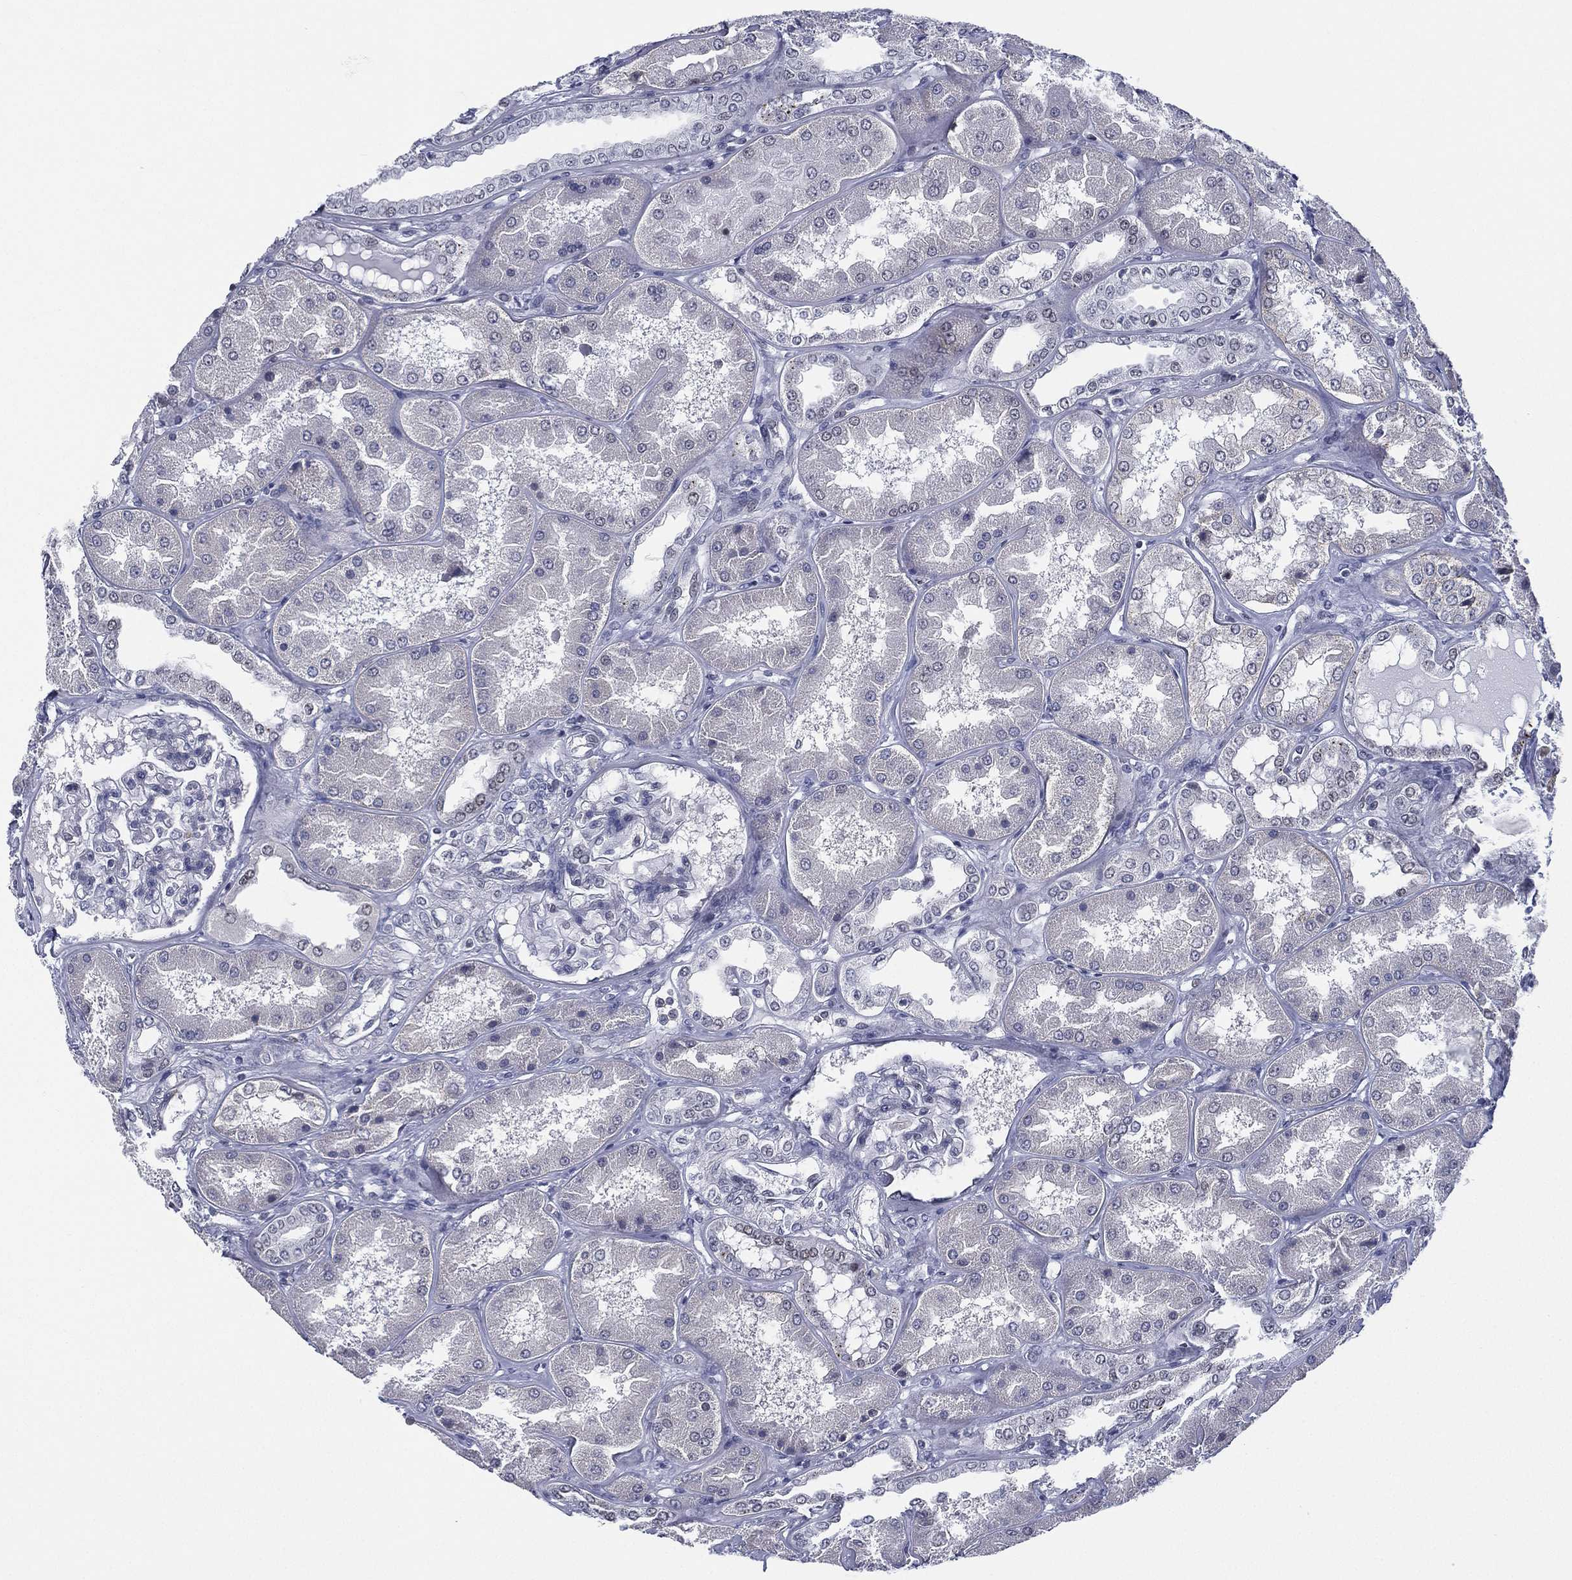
{"staining": {"intensity": "negative", "quantity": "none", "location": "none"}, "tissue": "kidney", "cell_type": "Cells in glomeruli", "image_type": "normal", "snomed": [{"axis": "morphology", "description": "Normal tissue, NOS"}, {"axis": "topography", "description": "Kidney"}], "caption": "Cells in glomeruli are negative for brown protein staining in benign kidney. (Brightfield microscopy of DAB IHC at high magnification).", "gene": "ZNF711", "patient": {"sex": "female", "age": 56}}